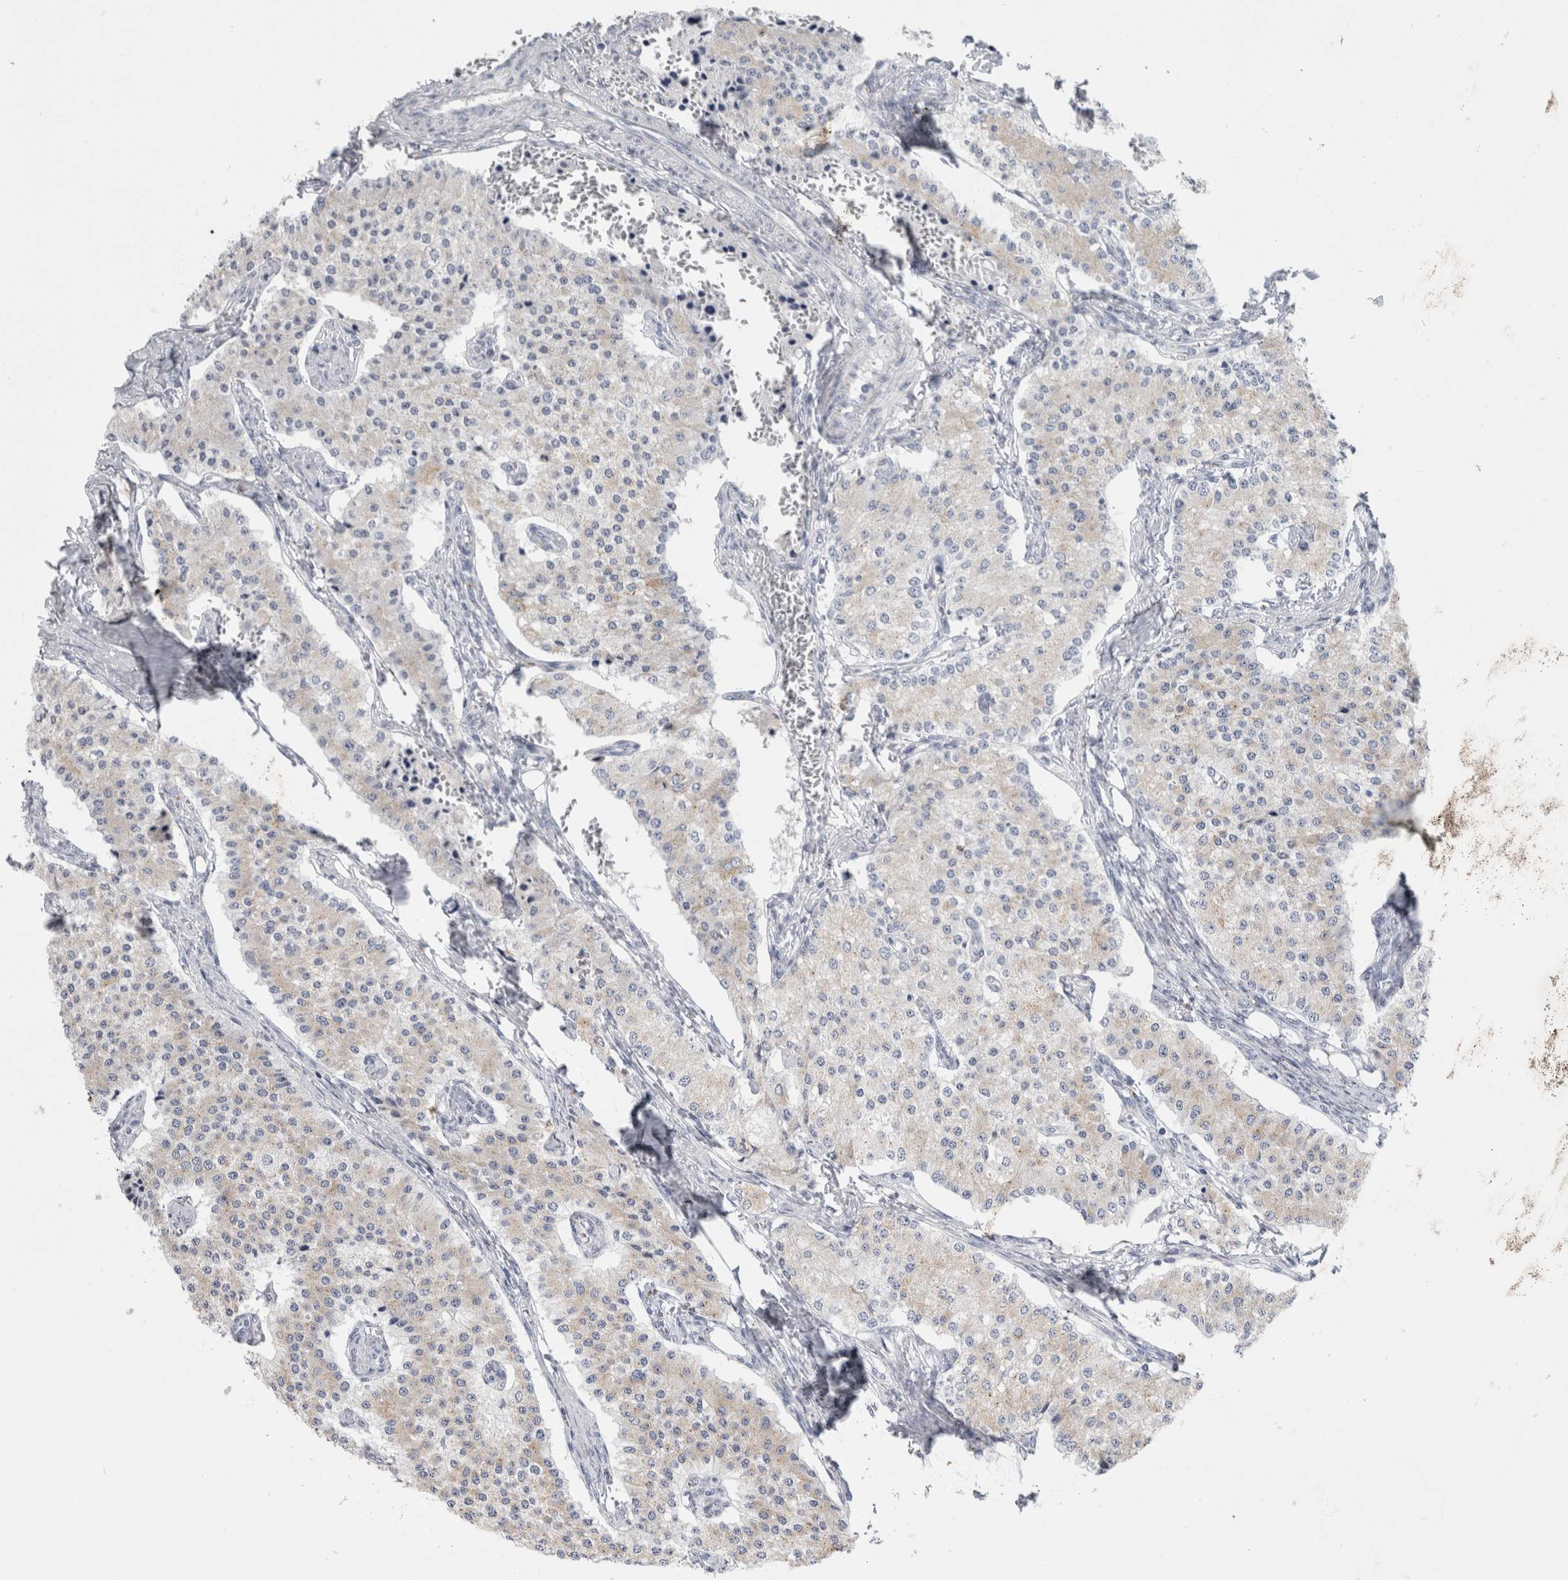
{"staining": {"intensity": "negative", "quantity": "none", "location": "none"}, "tissue": "carcinoid", "cell_type": "Tumor cells", "image_type": "cancer", "snomed": [{"axis": "morphology", "description": "Carcinoid, malignant, NOS"}, {"axis": "topography", "description": "Colon"}], "caption": "An immunohistochemistry micrograph of carcinoid is shown. There is no staining in tumor cells of carcinoid.", "gene": "AKAP9", "patient": {"sex": "female", "age": 52}}